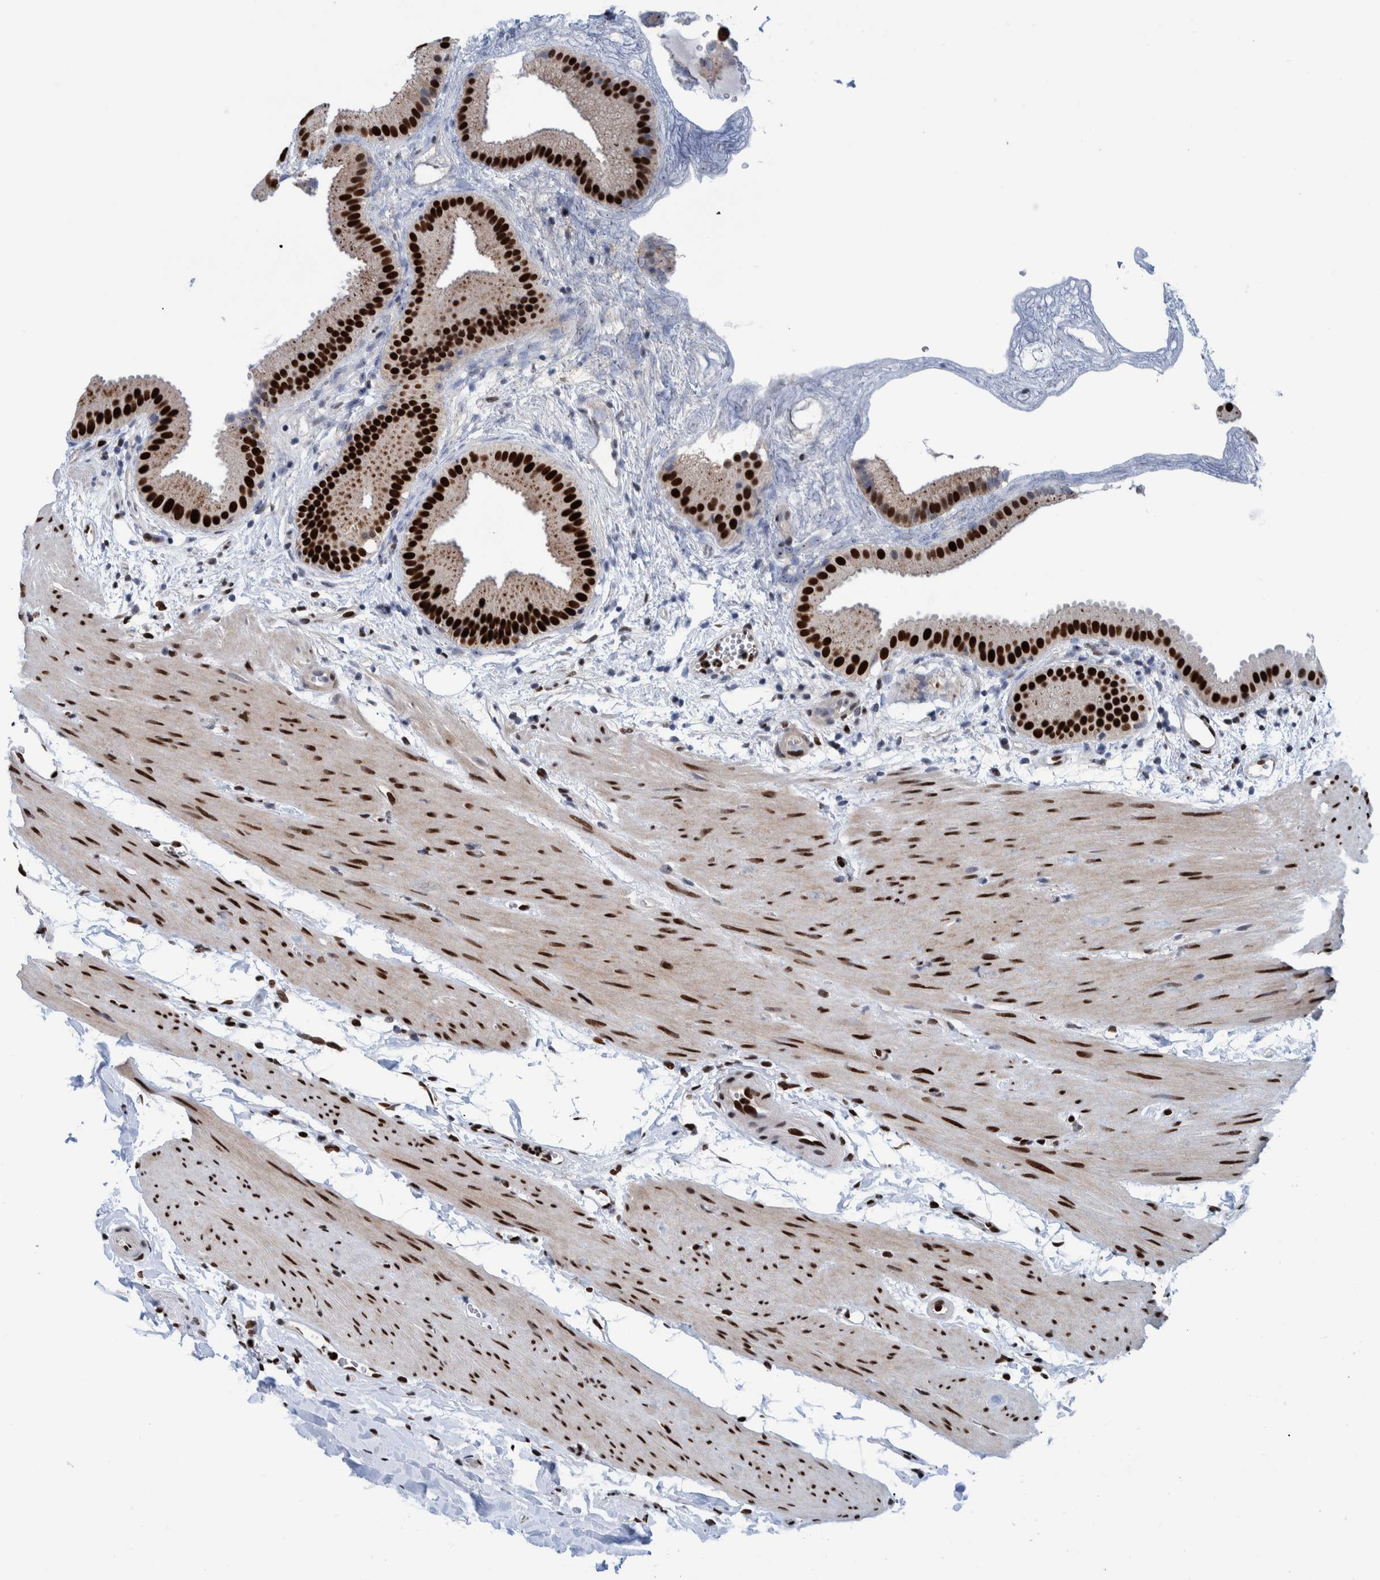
{"staining": {"intensity": "strong", "quantity": ">75%", "location": "nuclear"}, "tissue": "gallbladder", "cell_type": "Glandular cells", "image_type": "normal", "snomed": [{"axis": "morphology", "description": "Normal tissue, NOS"}, {"axis": "topography", "description": "Gallbladder"}], "caption": "Gallbladder stained with a brown dye reveals strong nuclear positive staining in about >75% of glandular cells.", "gene": "HEATR9", "patient": {"sex": "female", "age": 64}}